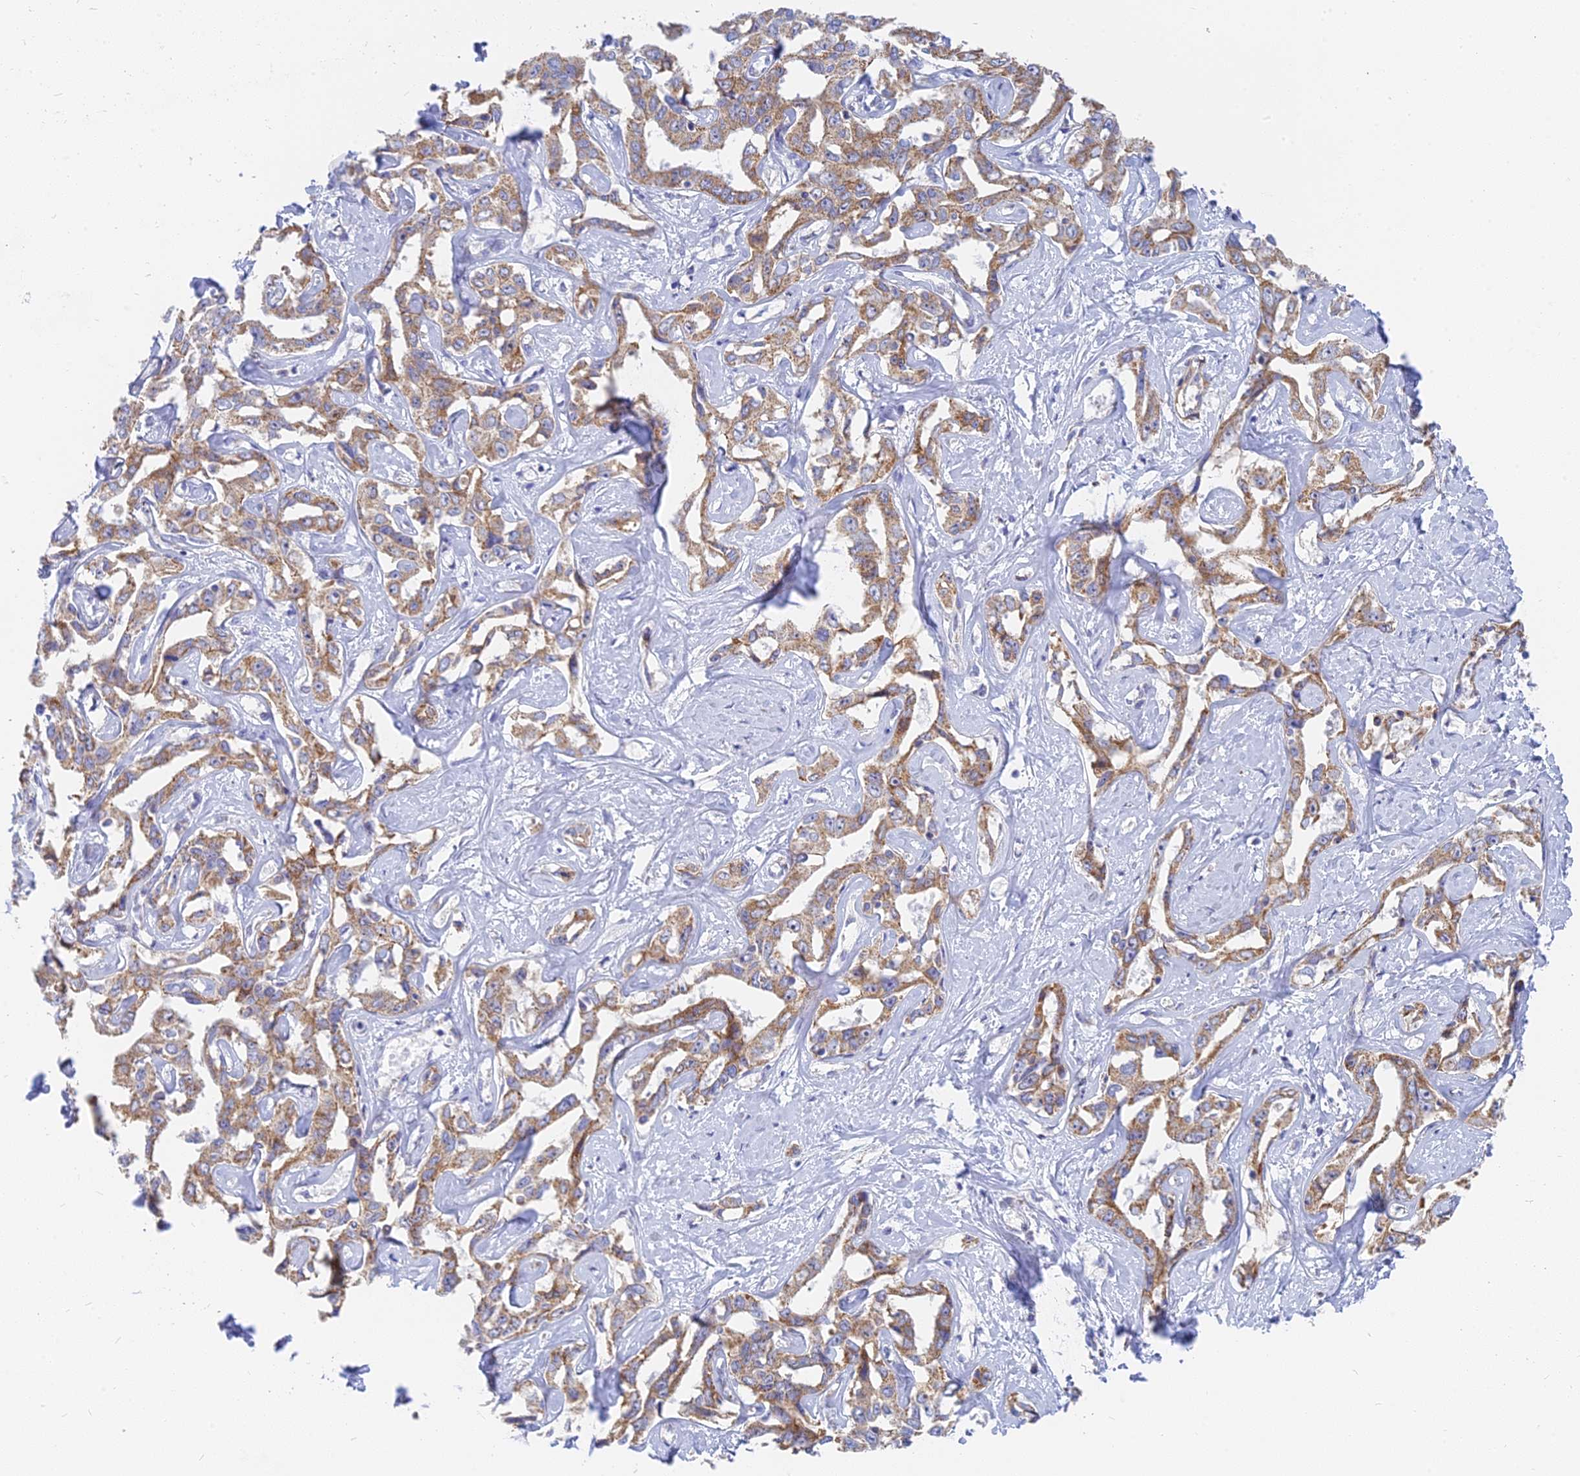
{"staining": {"intensity": "moderate", "quantity": ">75%", "location": "cytoplasmic/membranous"}, "tissue": "liver cancer", "cell_type": "Tumor cells", "image_type": "cancer", "snomed": [{"axis": "morphology", "description": "Cholangiocarcinoma"}, {"axis": "topography", "description": "Liver"}], "caption": "Tumor cells show medium levels of moderate cytoplasmic/membranous positivity in about >75% of cells in liver cancer.", "gene": "MRPL15", "patient": {"sex": "male", "age": 59}}